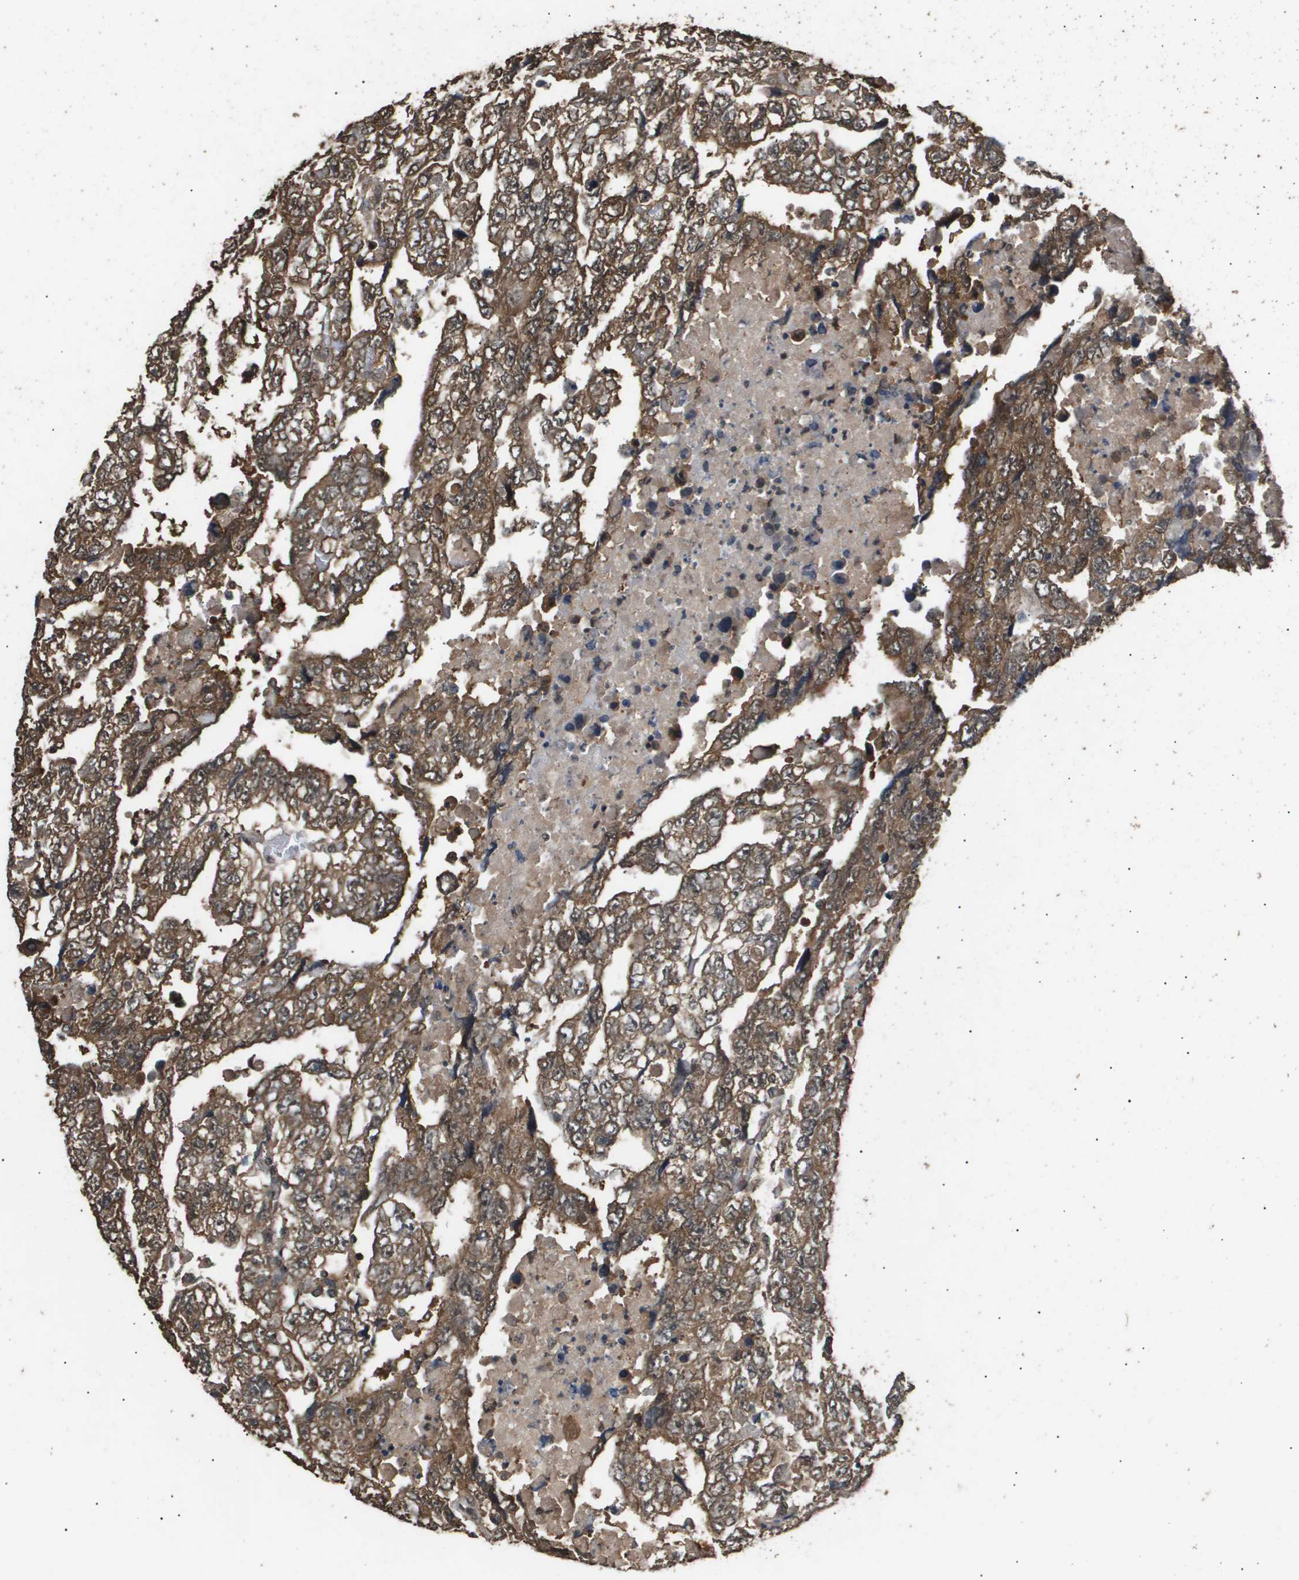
{"staining": {"intensity": "moderate", "quantity": ">75%", "location": "cytoplasmic/membranous"}, "tissue": "testis cancer", "cell_type": "Tumor cells", "image_type": "cancer", "snomed": [{"axis": "morphology", "description": "Carcinoma, Embryonal, NOS"}, {"axis": "topography", "description": "Testis"}], "caption": "Brown immunohistochemical staining in human testis cancer (embryonal carcinoma) displays moderate cytoplasmic/membranous staining in approximately >75% of tumor cells.", "gene": "ING1", "patient": {"sex": "male", "age": 36}}